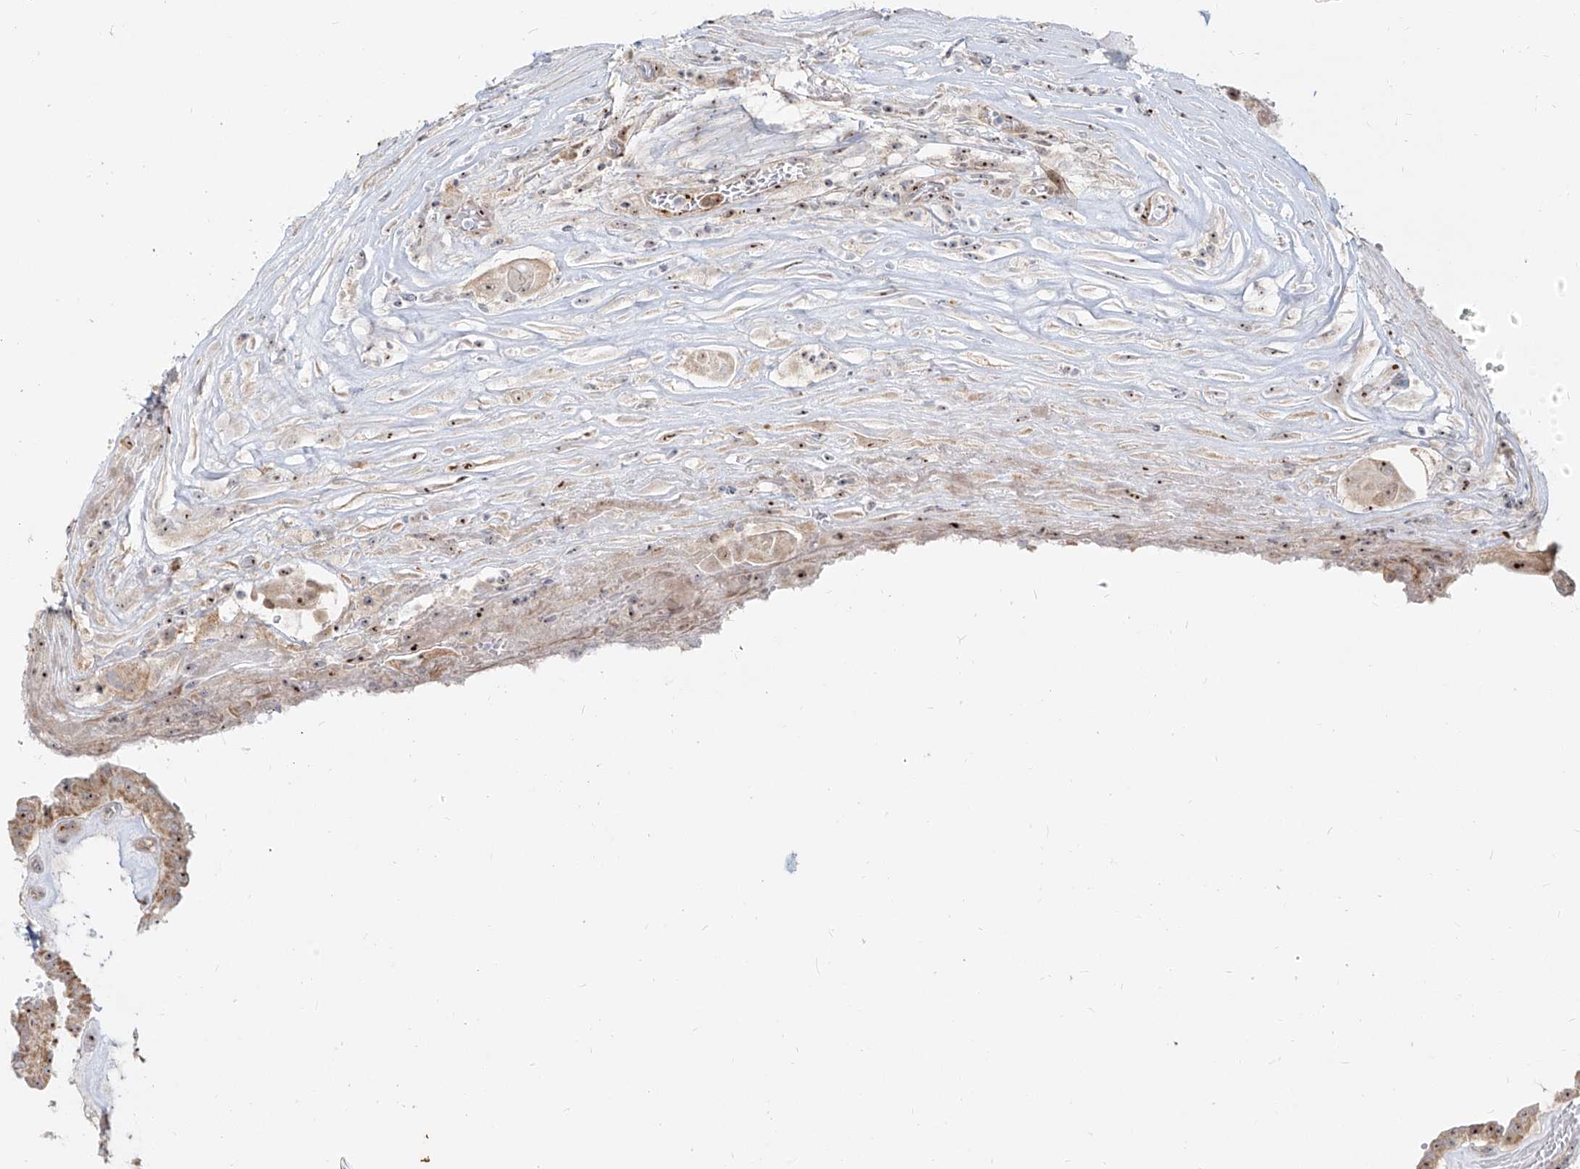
{"staining": {"intensity": "strong", "quantity": ">75%", "location": "cytoplasmic/membranous,nuclear"}, "tissue": "thyroid cancer", "cell_type": "Tumor cells", "image_type": "cancer", "snomed": [{"axis": "morphology", "description": "Papillary adenocarcinoma, NOS"}, {"axis": "topography", "description": "Thyroid gland"}], "caption": "This histopathology image displays IHC staining of human papillary adenocarcinoma (thyroid), with high strong cytoplasmic/membranous and nuclear expression in approximately >75% of tumor cells.", "gene": "BYSL", "patient": {"sex": "male", "age": 77}}